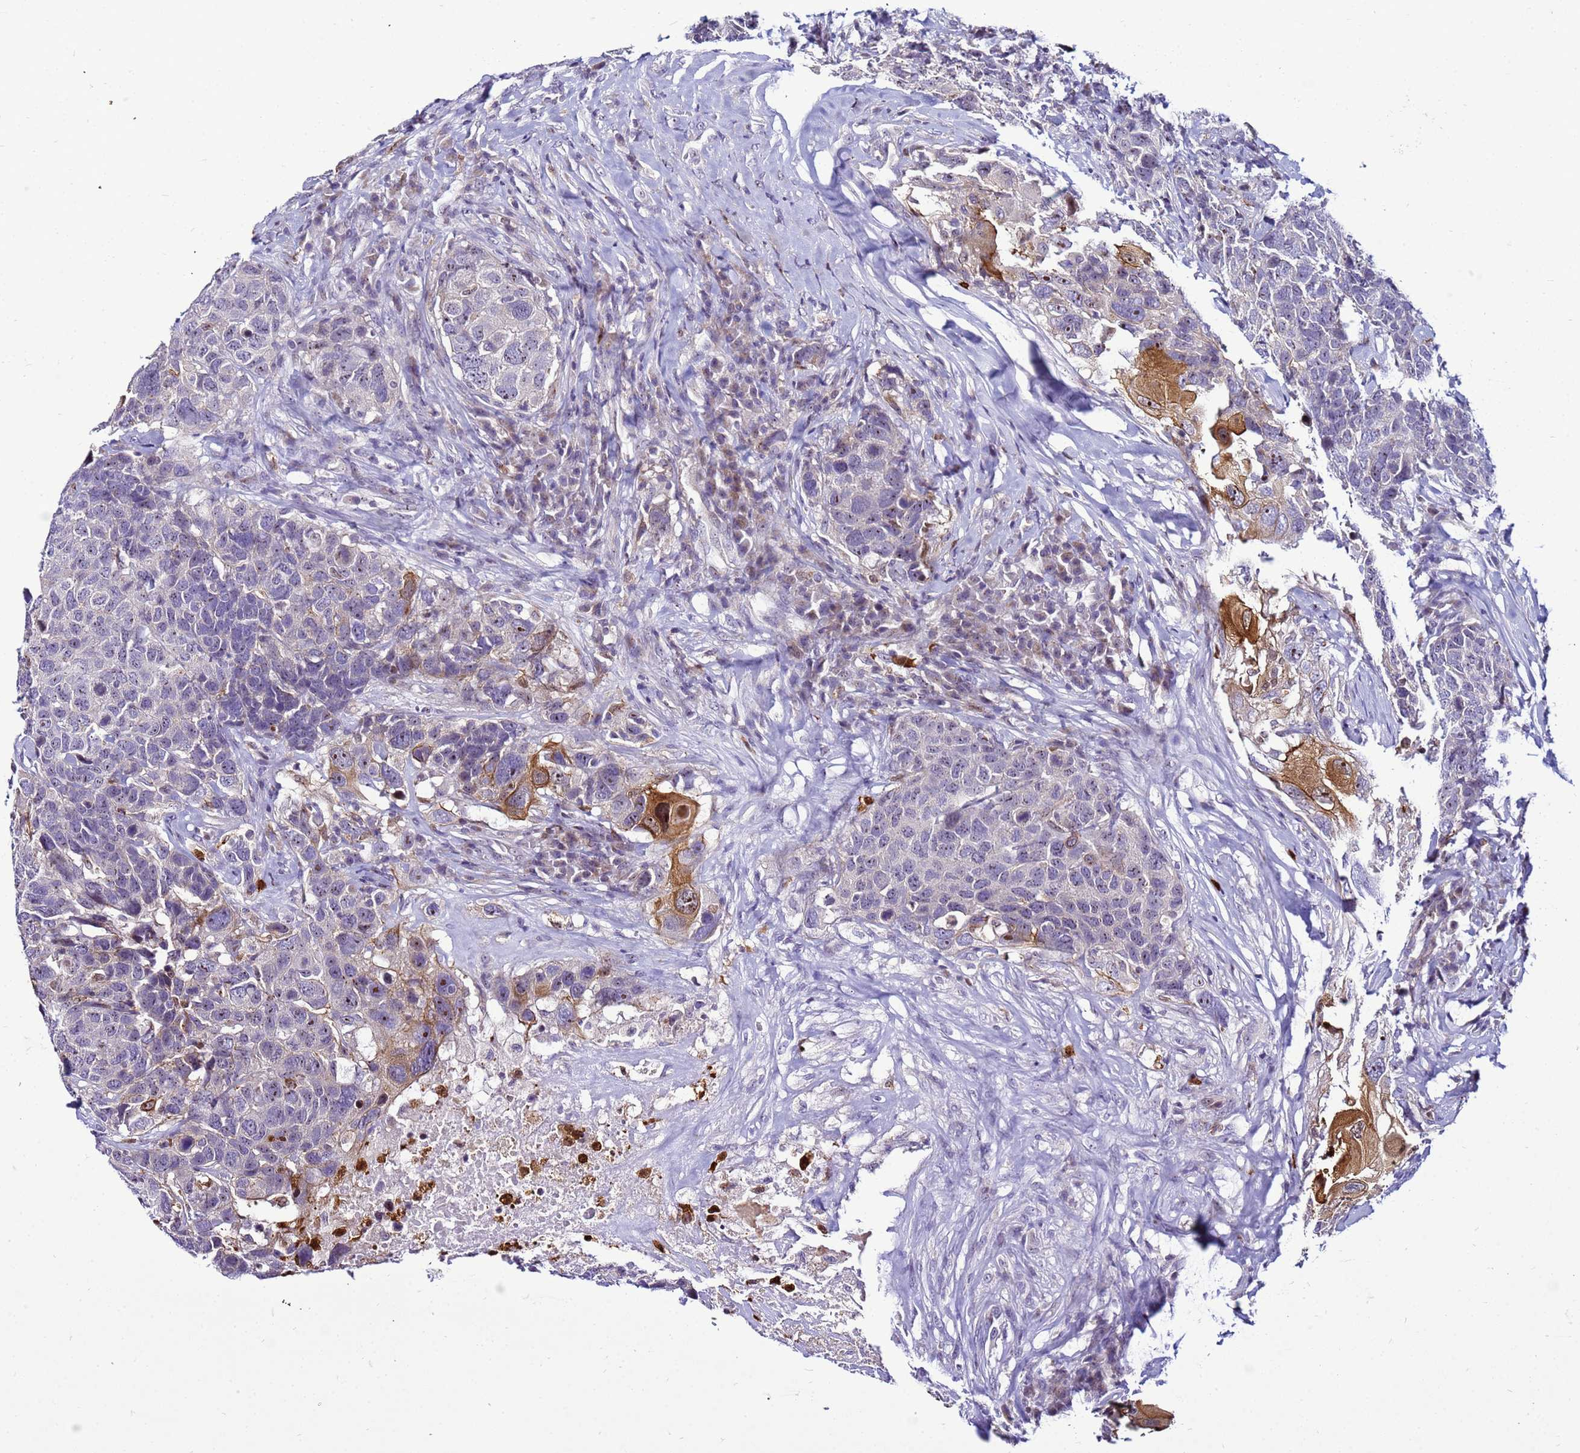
{"staining": {"intensity": "moderate", "quantity": "<25%", "location": "cytoplasmic/membranous,nuclear"}, "tissue": "head and neck cancer", "cell_type": "Tumor cells", "image_type": "cancer", "snomed": [{"axis": "morphology", "description": "Squamous cell carcinoma, NOS"}, {"axis": "topography", "description": "Head-Neck"}], "caption": "This micrograph displays head and neck cancer (squamous cell carcinoma) stained with immunohistochemistry to label a protein in brown. The cytoplasmic/membranous and nuclear of tumor cells show moderate positivity for the protein. Nuclei are counter-stained blue.", "gene": "VPS4B", "patient": {"sex": "male", "age": 66}}